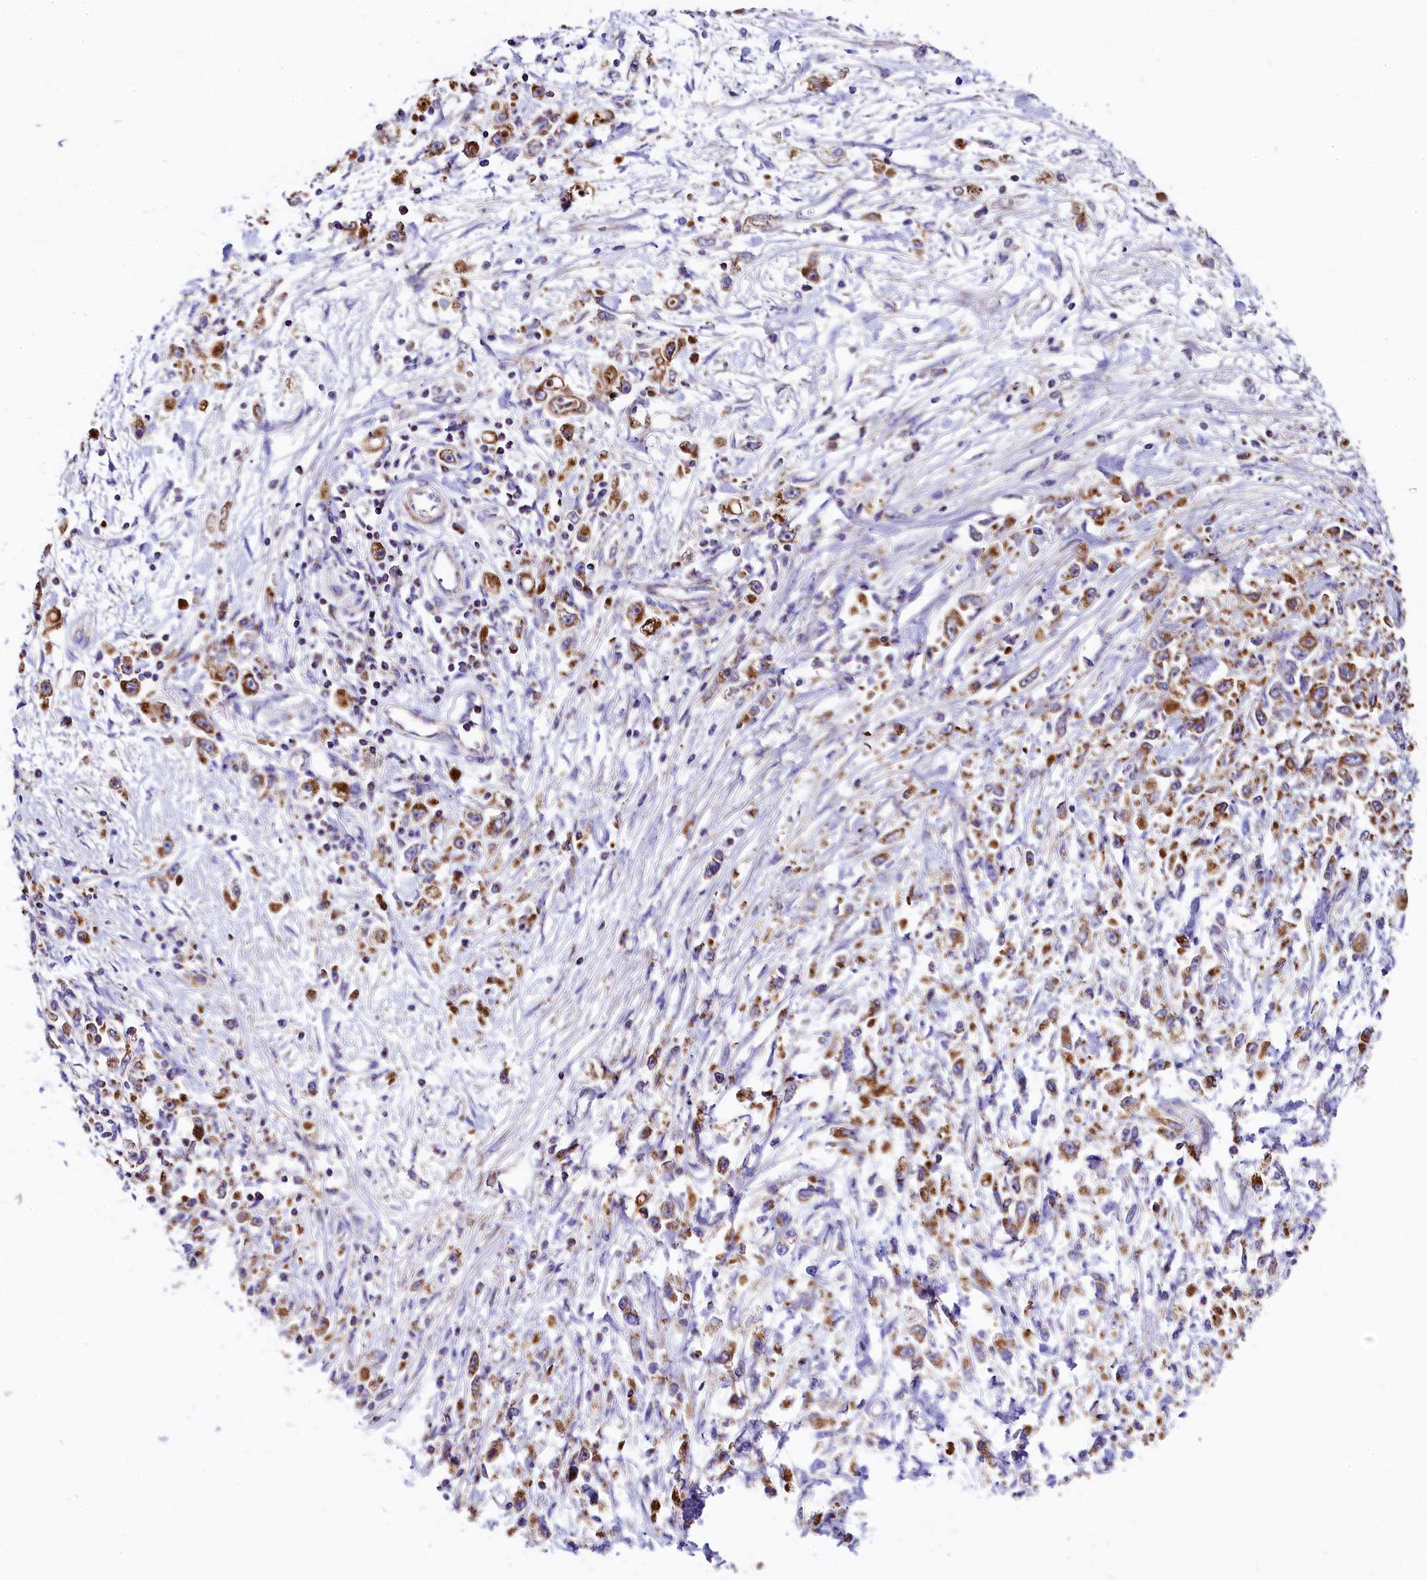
{"staining": {"intensity": "moderate", "quantity": ">75%", "location": "cytoplasmic/membranous"}, "tissue": "stomach cancer", "cell_type": "Tumor cells", "image_type": "cancer", "snomed": [{"axis": "morphology", "description": "Adenocarcinoma, NOS"}, {"axis": "topography", "description": "Stomach"}], "caption": "Stomach cancer (adenocarcinoma) stained for a protein (brown) displays moderate cytoplasmic/membranous positive positivity in approximately >75% of tumor cells.", "gene": "CLYBL", "patient": {"sex": "female", "age": 59}}